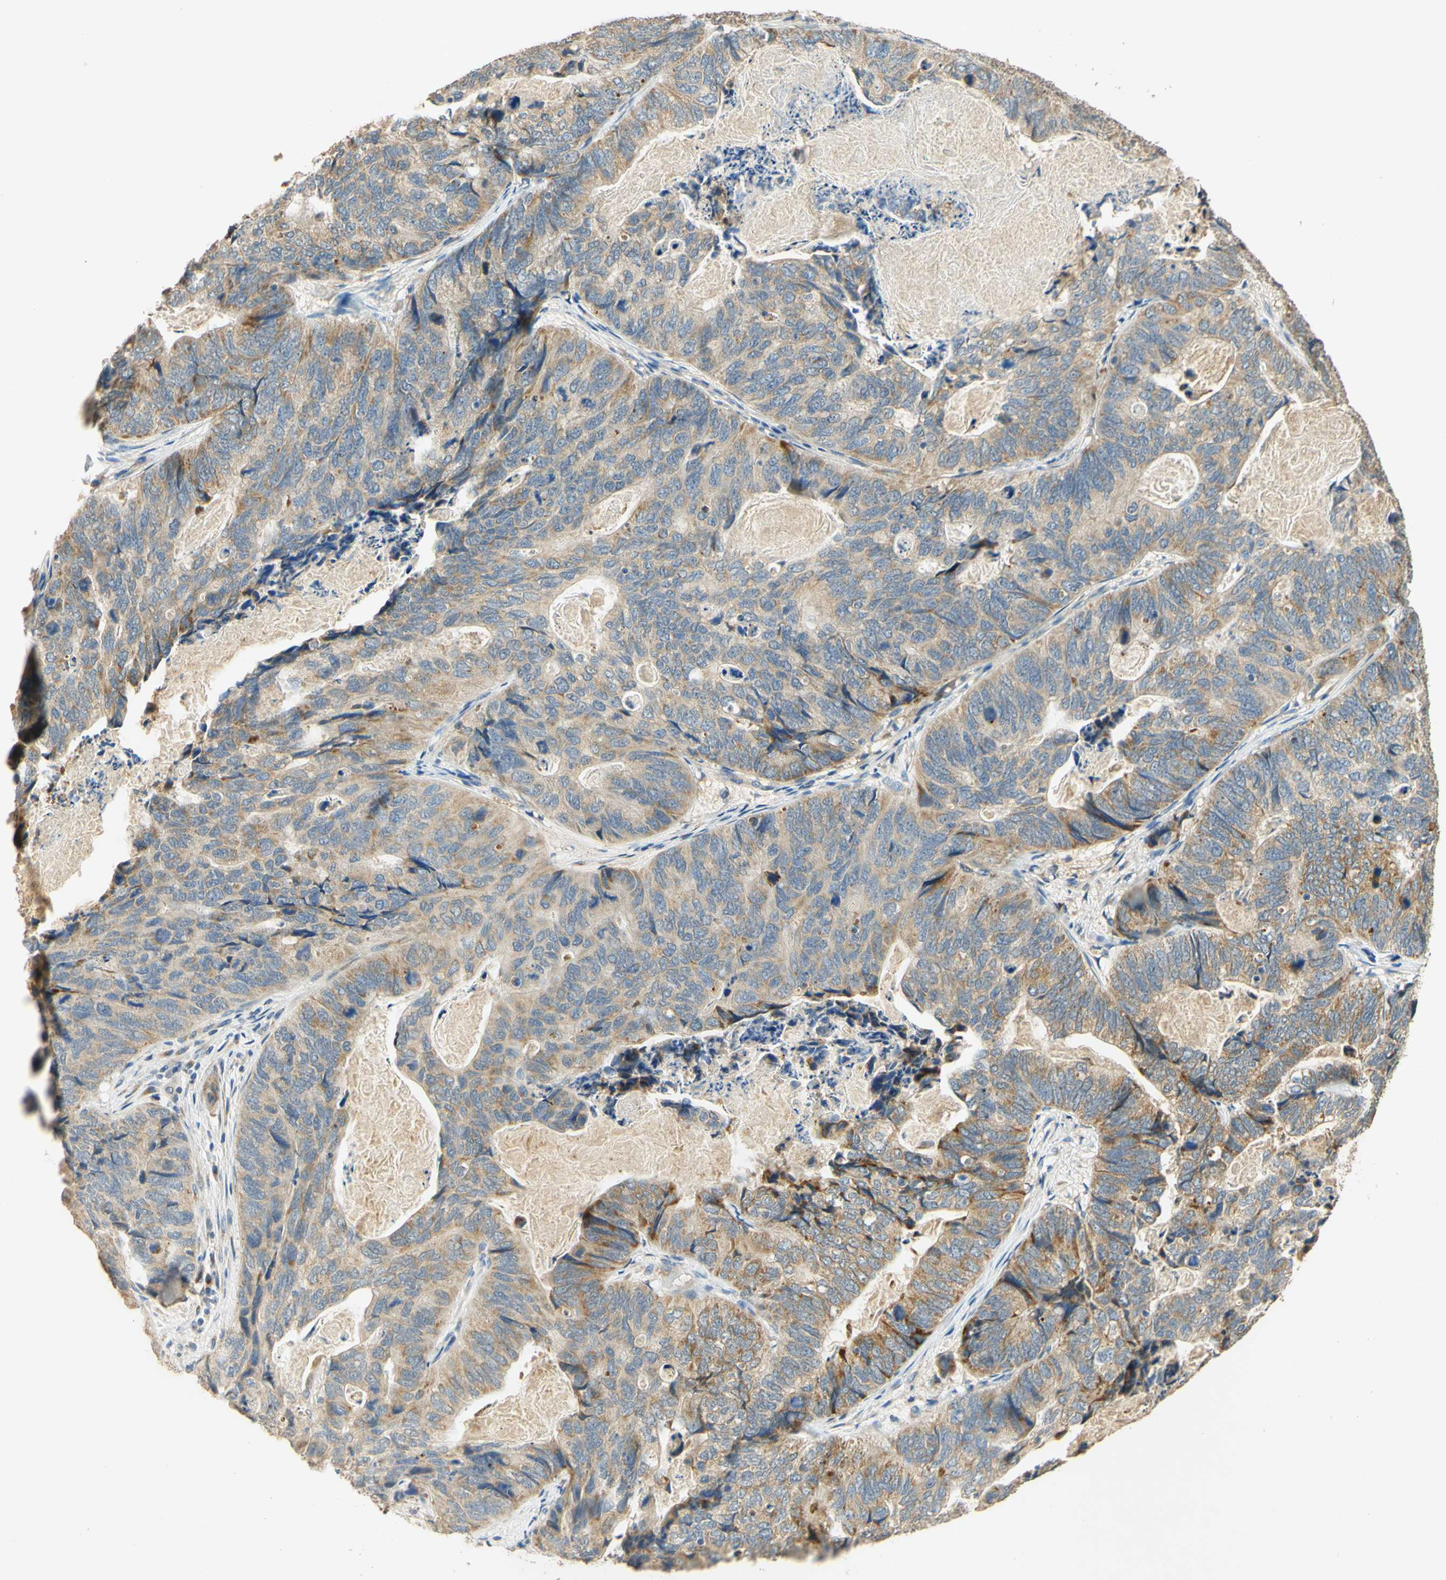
{"staining": {"intensity": "weak", "quantity": ">75%", "location": "cytoplasmic/membranous"}, "tissue": "stomach cancer", "cell_type": "Tumor cells", "image_type": "cancer", "snomed": [{"axis": "morphology", "description": "Adenocarcinoma, NOS"}, {"axis": "topography", "description": "Stomach"}], "caption": "Approximately >75% of tumor cells in human stomach adenocarcinoma show weak cytoplasmic/membranous protein expression as visualized by brown immunohistochemical staining.", "gene": "ENTREP2", "patient": {"sex": "female", "age": 89}}